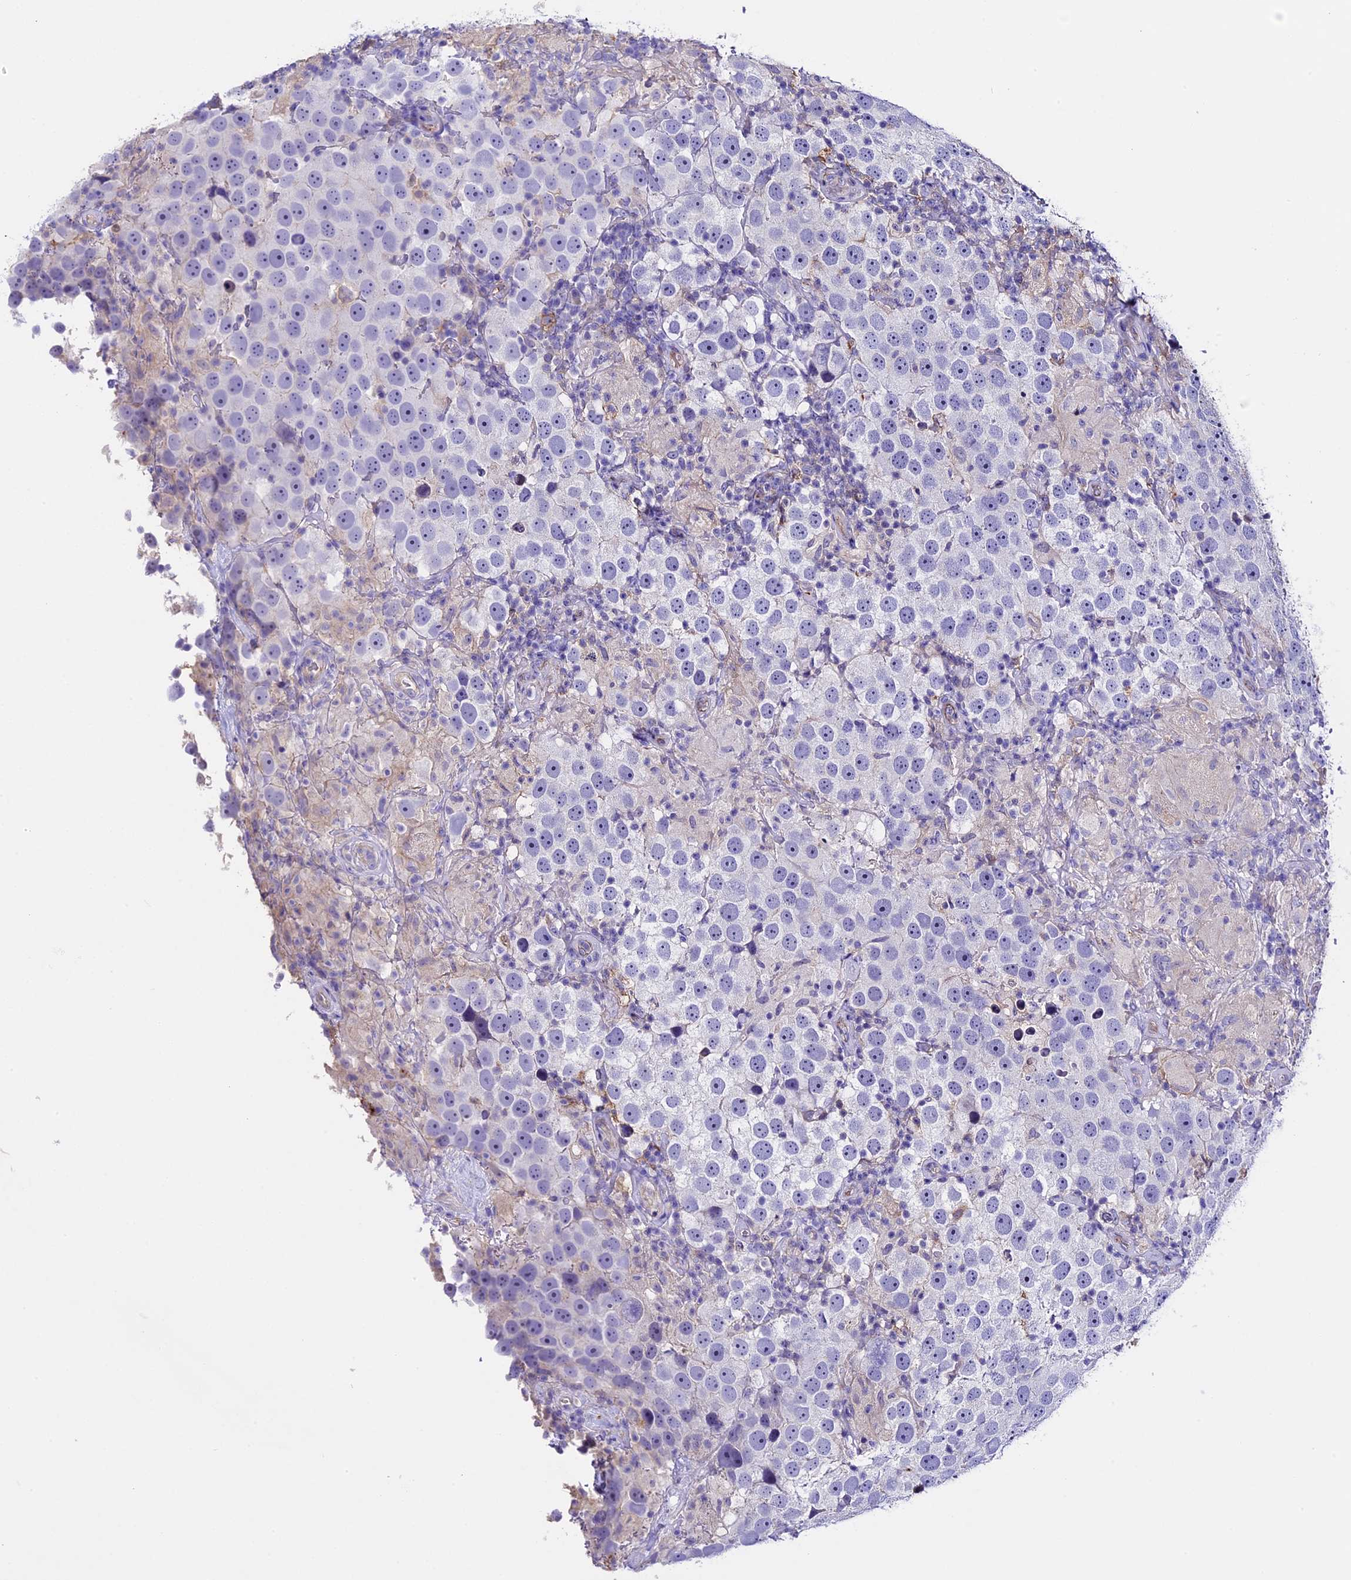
{"staining": {"intensity": "negative", "quantity": "none", "location": "none"}, "tissue": "testis cancer", "cell_type": "Tumor cells", "image_type": "cancer", "snomed": [{"axis": "morphology", "description": "Seminoma, NOS"}, {"axis": "topography", "description": "Testis"}], "caption": "Testis cancer (seminoma) was stained to show a protein in brown. There is no significant positivity in tumor cells.", "gene": "NOD2", "patient": {"sex": "male", "age": 49}}